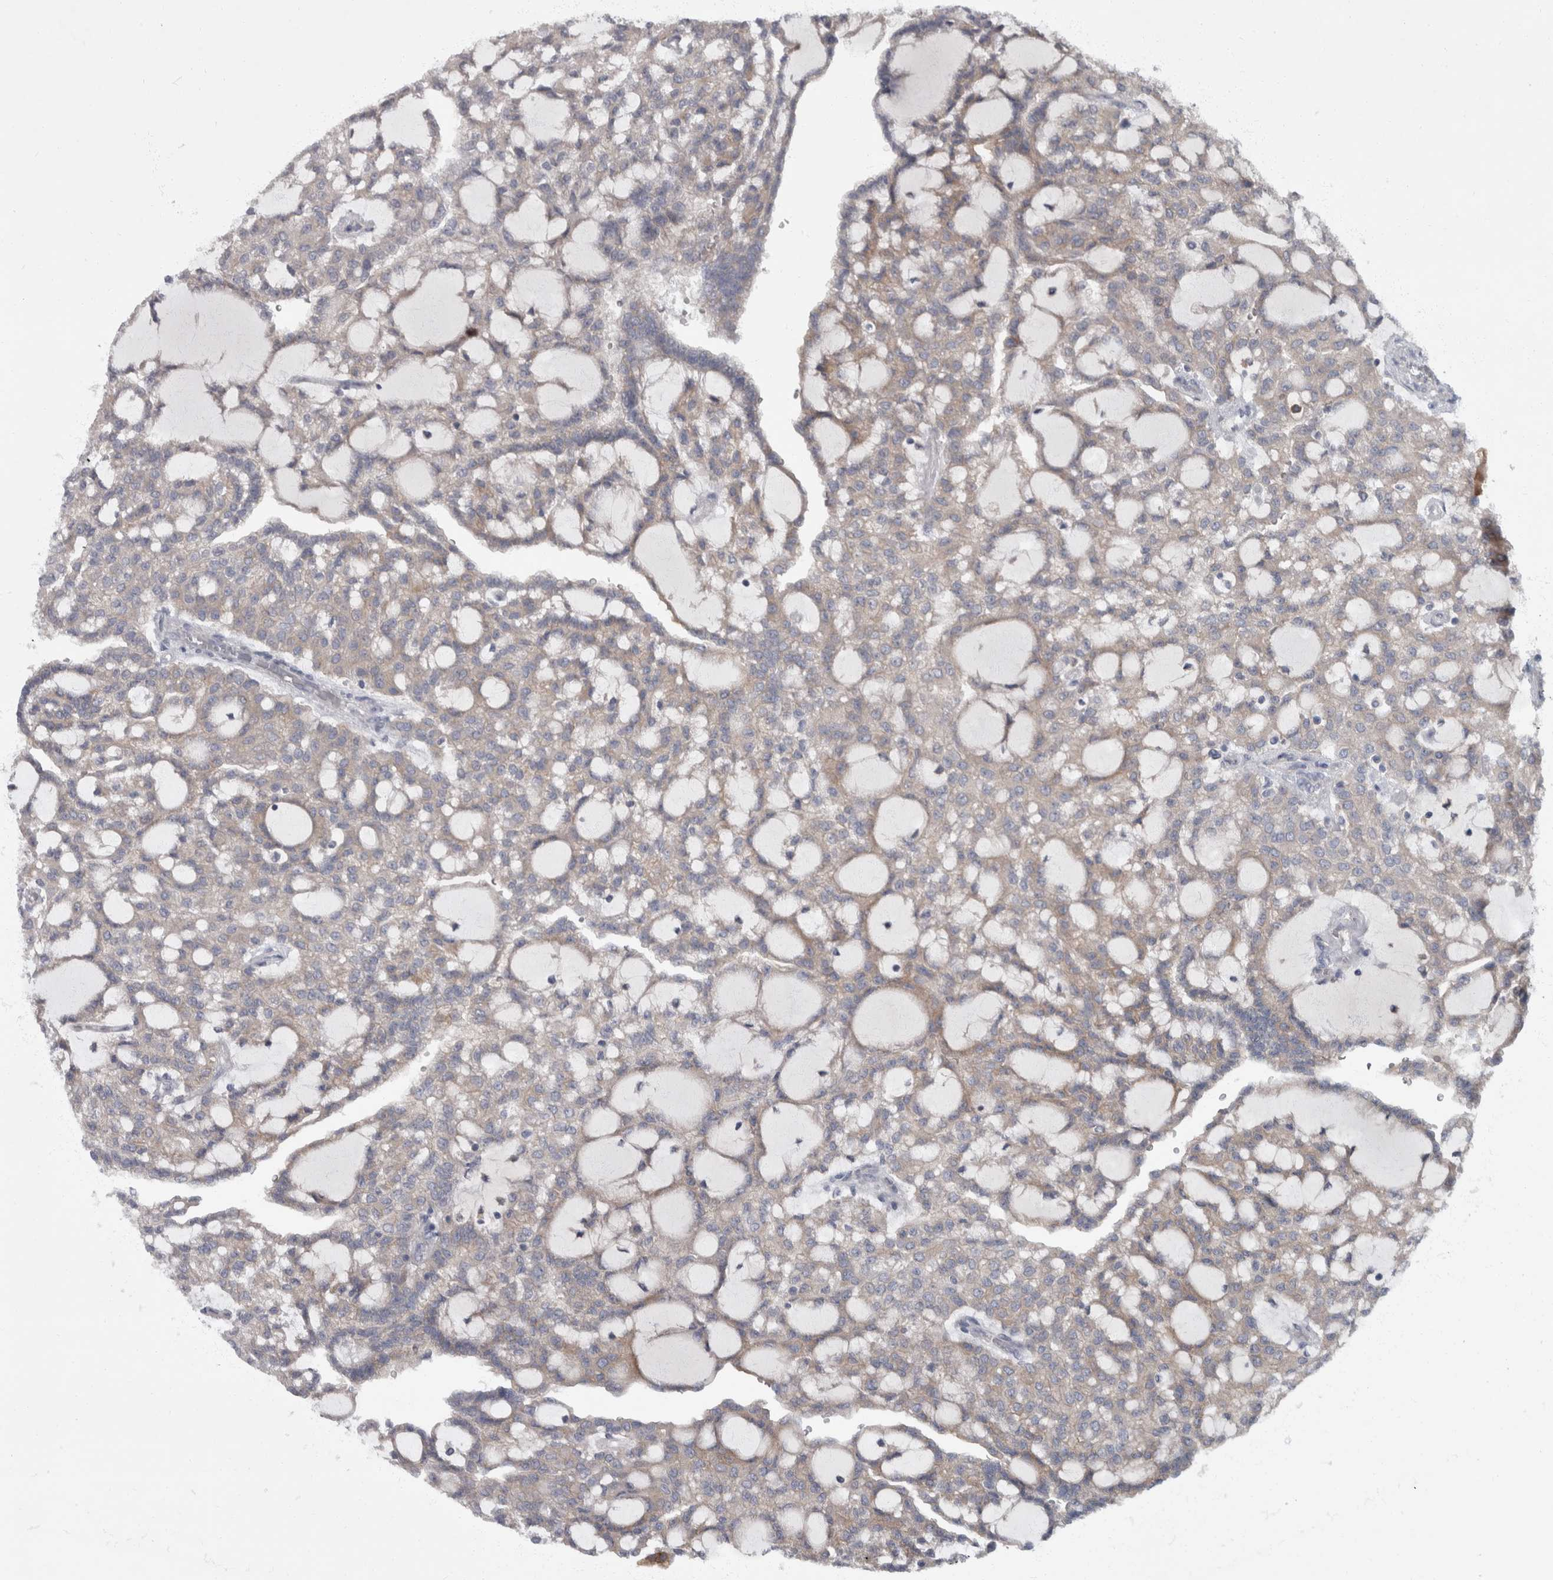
{"staining": {"intensity": "negative", "quantity": "none", "location": "none"}, "tissue": "renal cancer", "cell_type": "Tumor cells", "image_type": "cancer", "snomed": [{"axis": "morphology", "description": "Adenocarcinoma, NOS"}, {"axis": "topography", "description": "Kidney"}], "caption": "Tumor cells show no significant protein staining in renal cancer.", "gene": "CDC42BPG", "patient": {"sex": "male", "age": 63}}